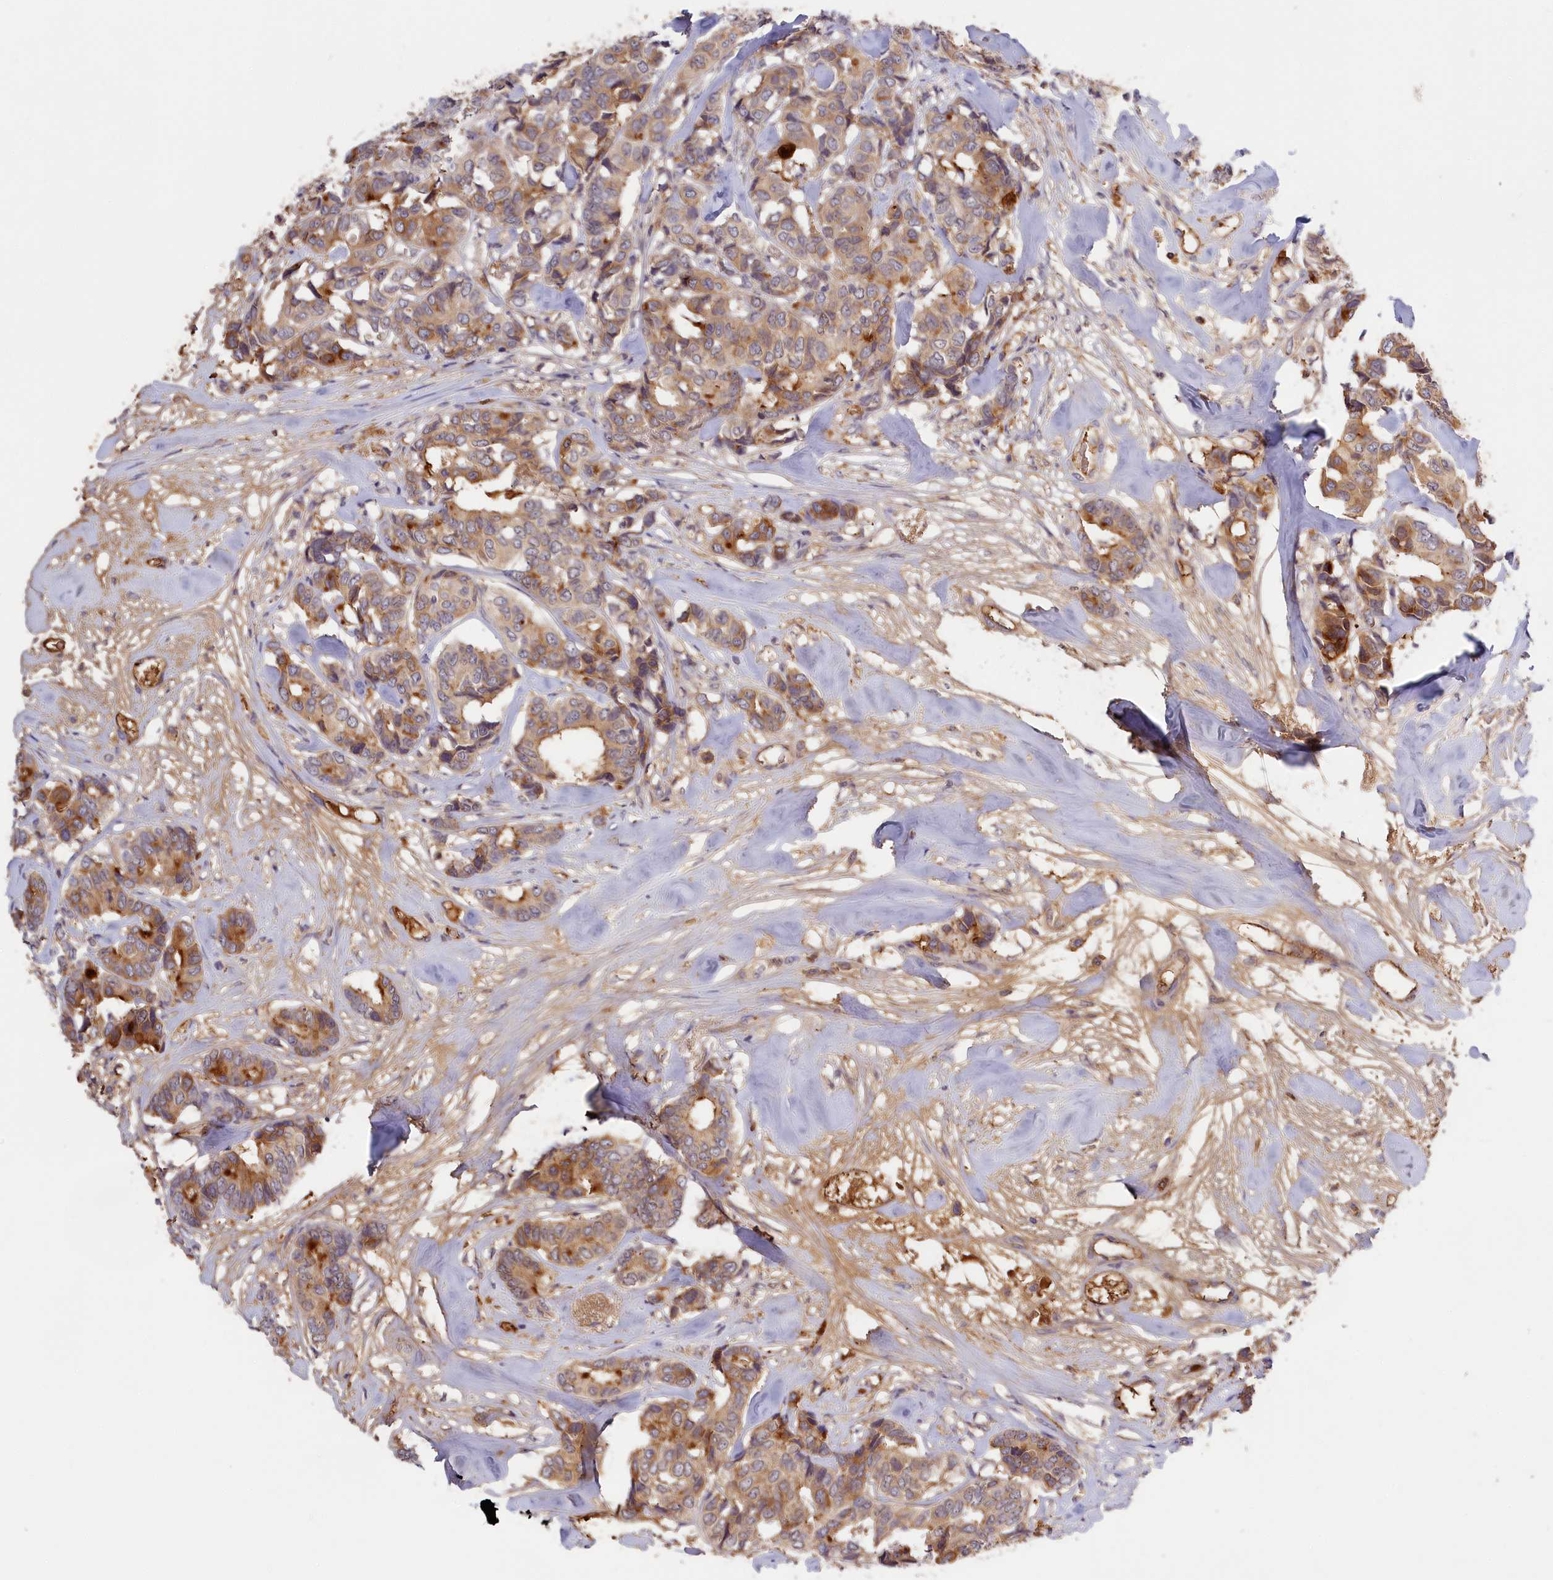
{"staining": {"intensity": "moderate", "quantity": ">75%", "location": "cytoplasmic/membranous"}, "tissue": "breast cancer", "cell_type": "Tumor cells", "image_type": "cancer", "snomed": [{"axis": "morphology", "description": "Duct carcinoma"}, {"axis": "topography", "description": "Breast"}], "caption": "Human breast cancer stained with a protein marker shows moderate staining in tumor cells.", "gene": "ADGRD1", "patient": {"sex": "female", "age": 87}}